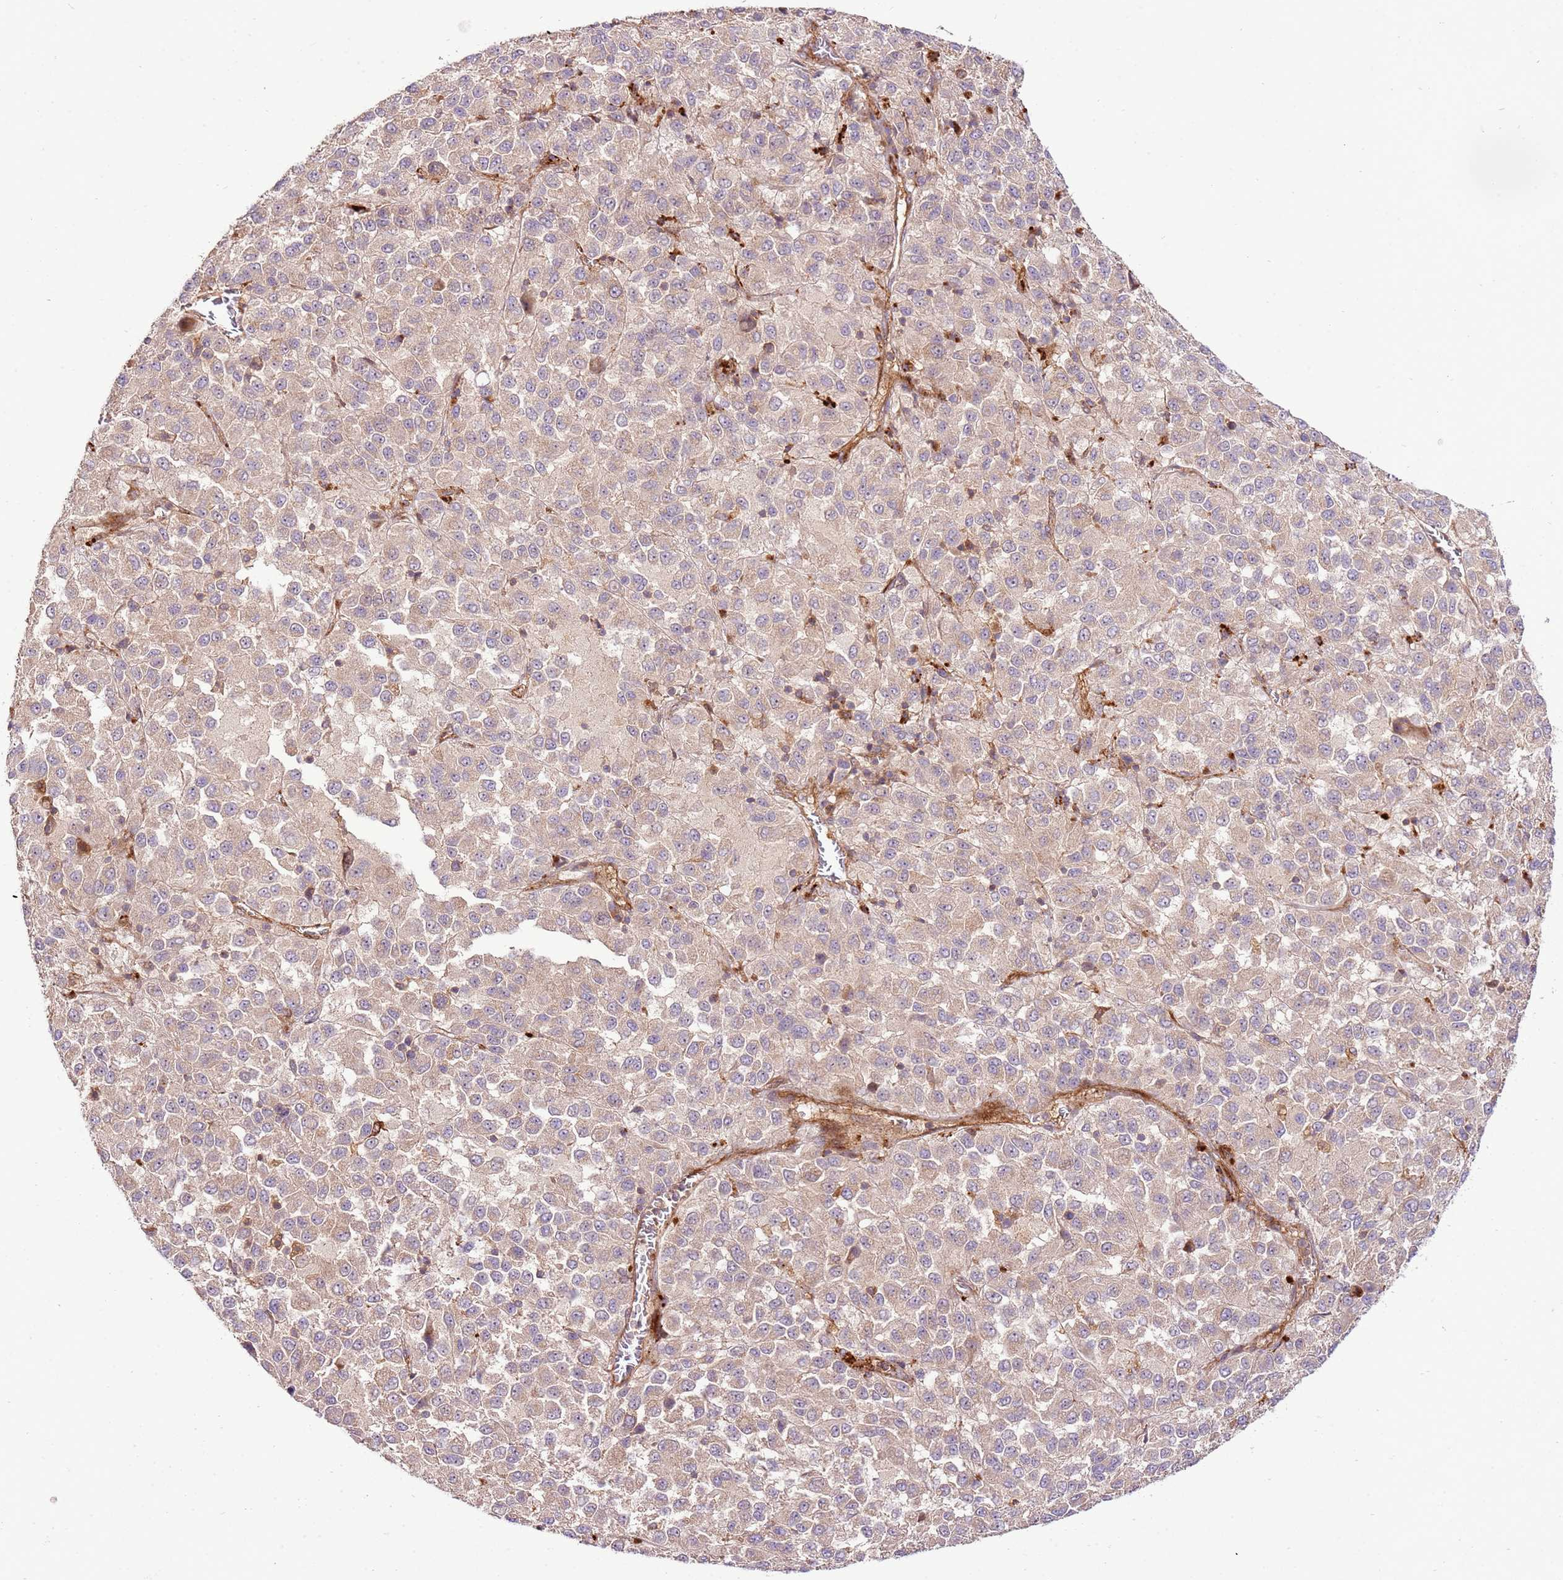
{"staining": {"intensity": "weak", "quantity": "<25%", "location": "cytoplasmic/membranous"}, "tissue": "melanoma", "cell_type": "Tumor cells", "image_type": "cancer", "snomed": [{"axis": "morphology", "description": "Malignant melanoma, Metastatic site"}, {"axis": "topography", "description": "Lung"}], "caption": "Melanoma stained for a protein using IHC exhibits no positivity tumor cells.", "gene": "ZNF624", "patient": {"sex": "male", "age": 64}}